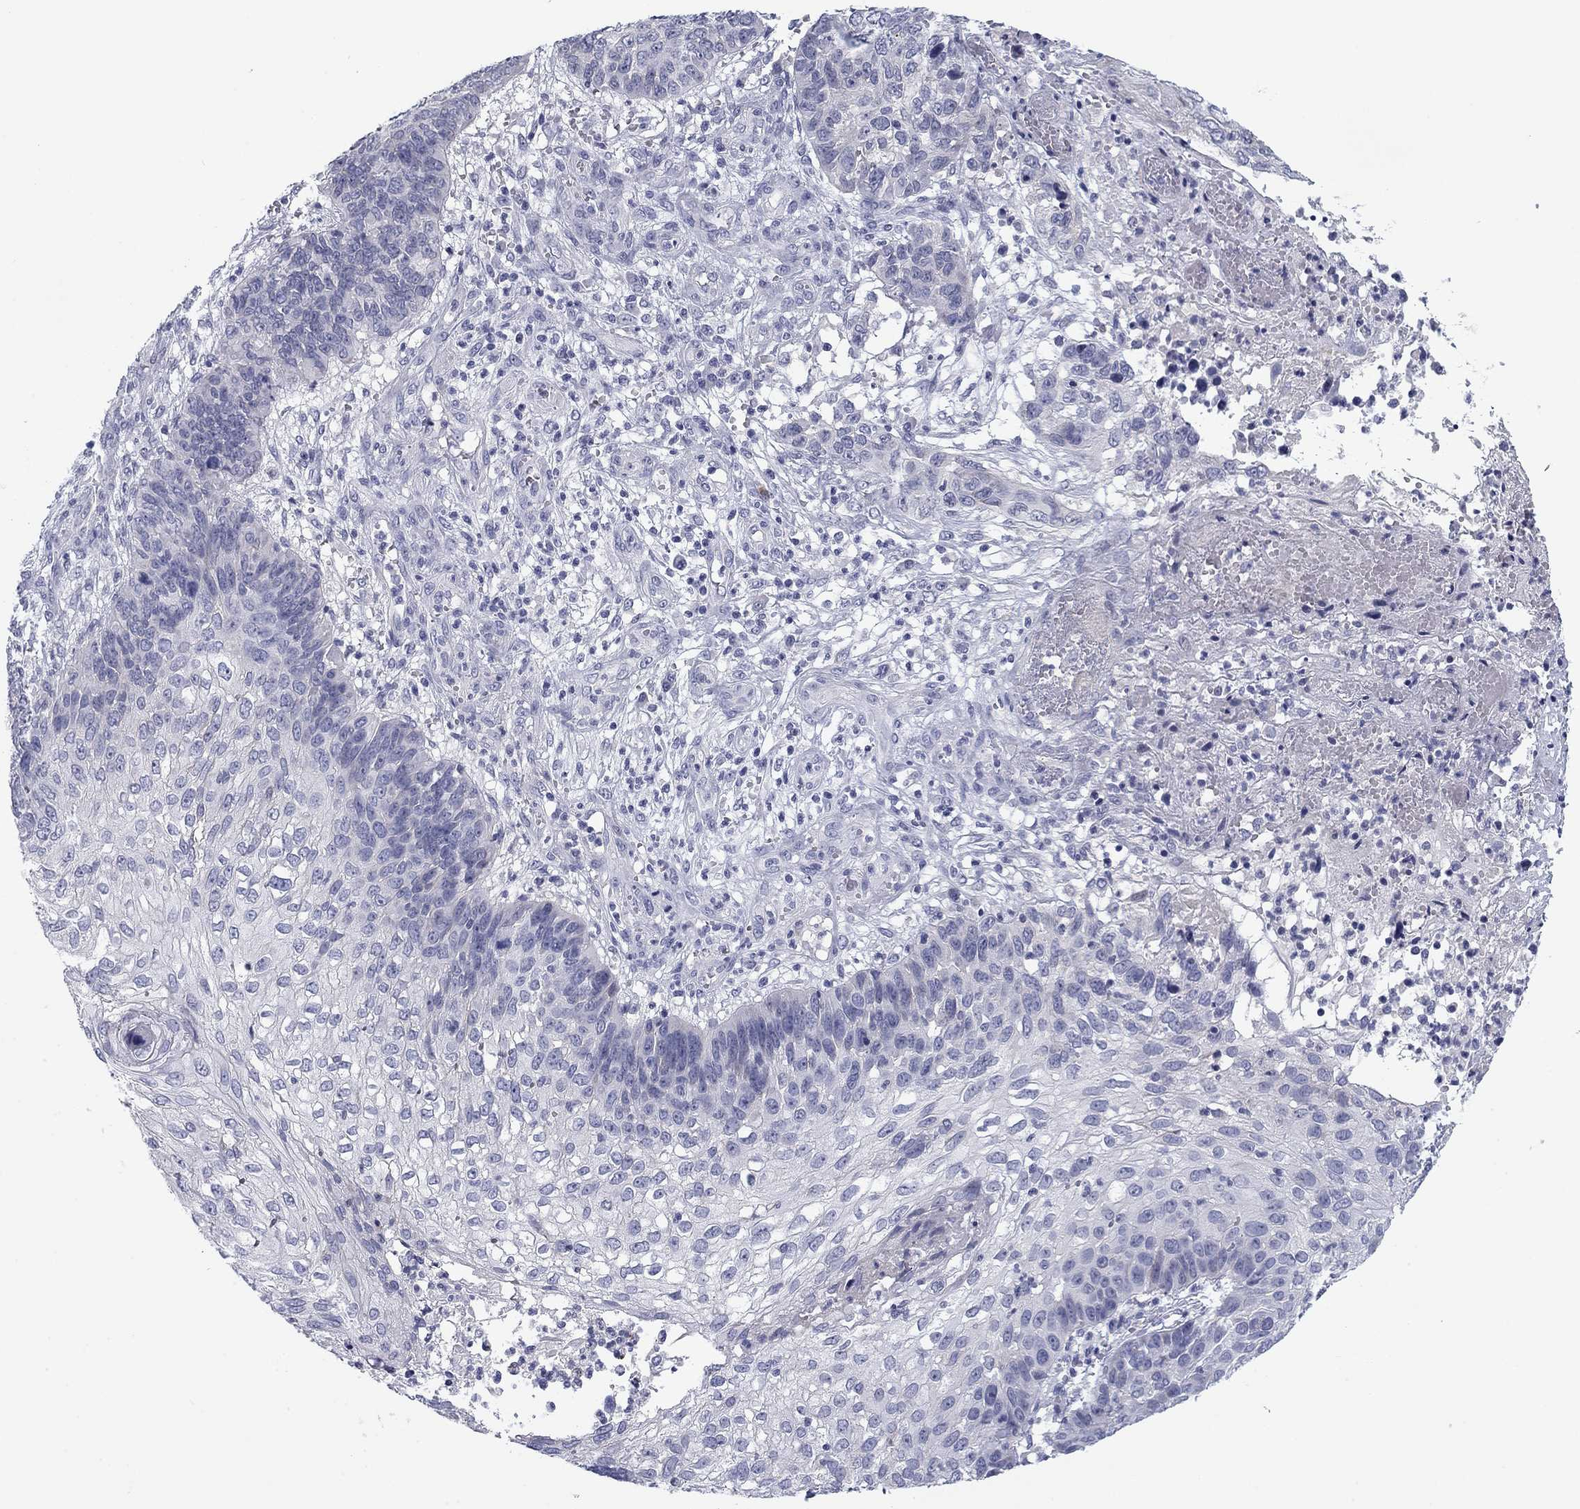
{"staining": {"intensity": "negative", "quantity": "none", "location": "none"}, "tissue": "skin cancer", "cell_type": "Tumor cells", "image_type": "cancer", "snomed": [{"axis": "morphology", "description": "Squamous cell carcinoma, NOS"}, {"axis": "topography", "description": "Skin"}], "caption": "Immunohistochemistry (IHC) of squamous cell carcinoma (skin) displays no expression in tumor cells.", "gene": "PRPH", "patient": {"sex": "male", "age": 92}}